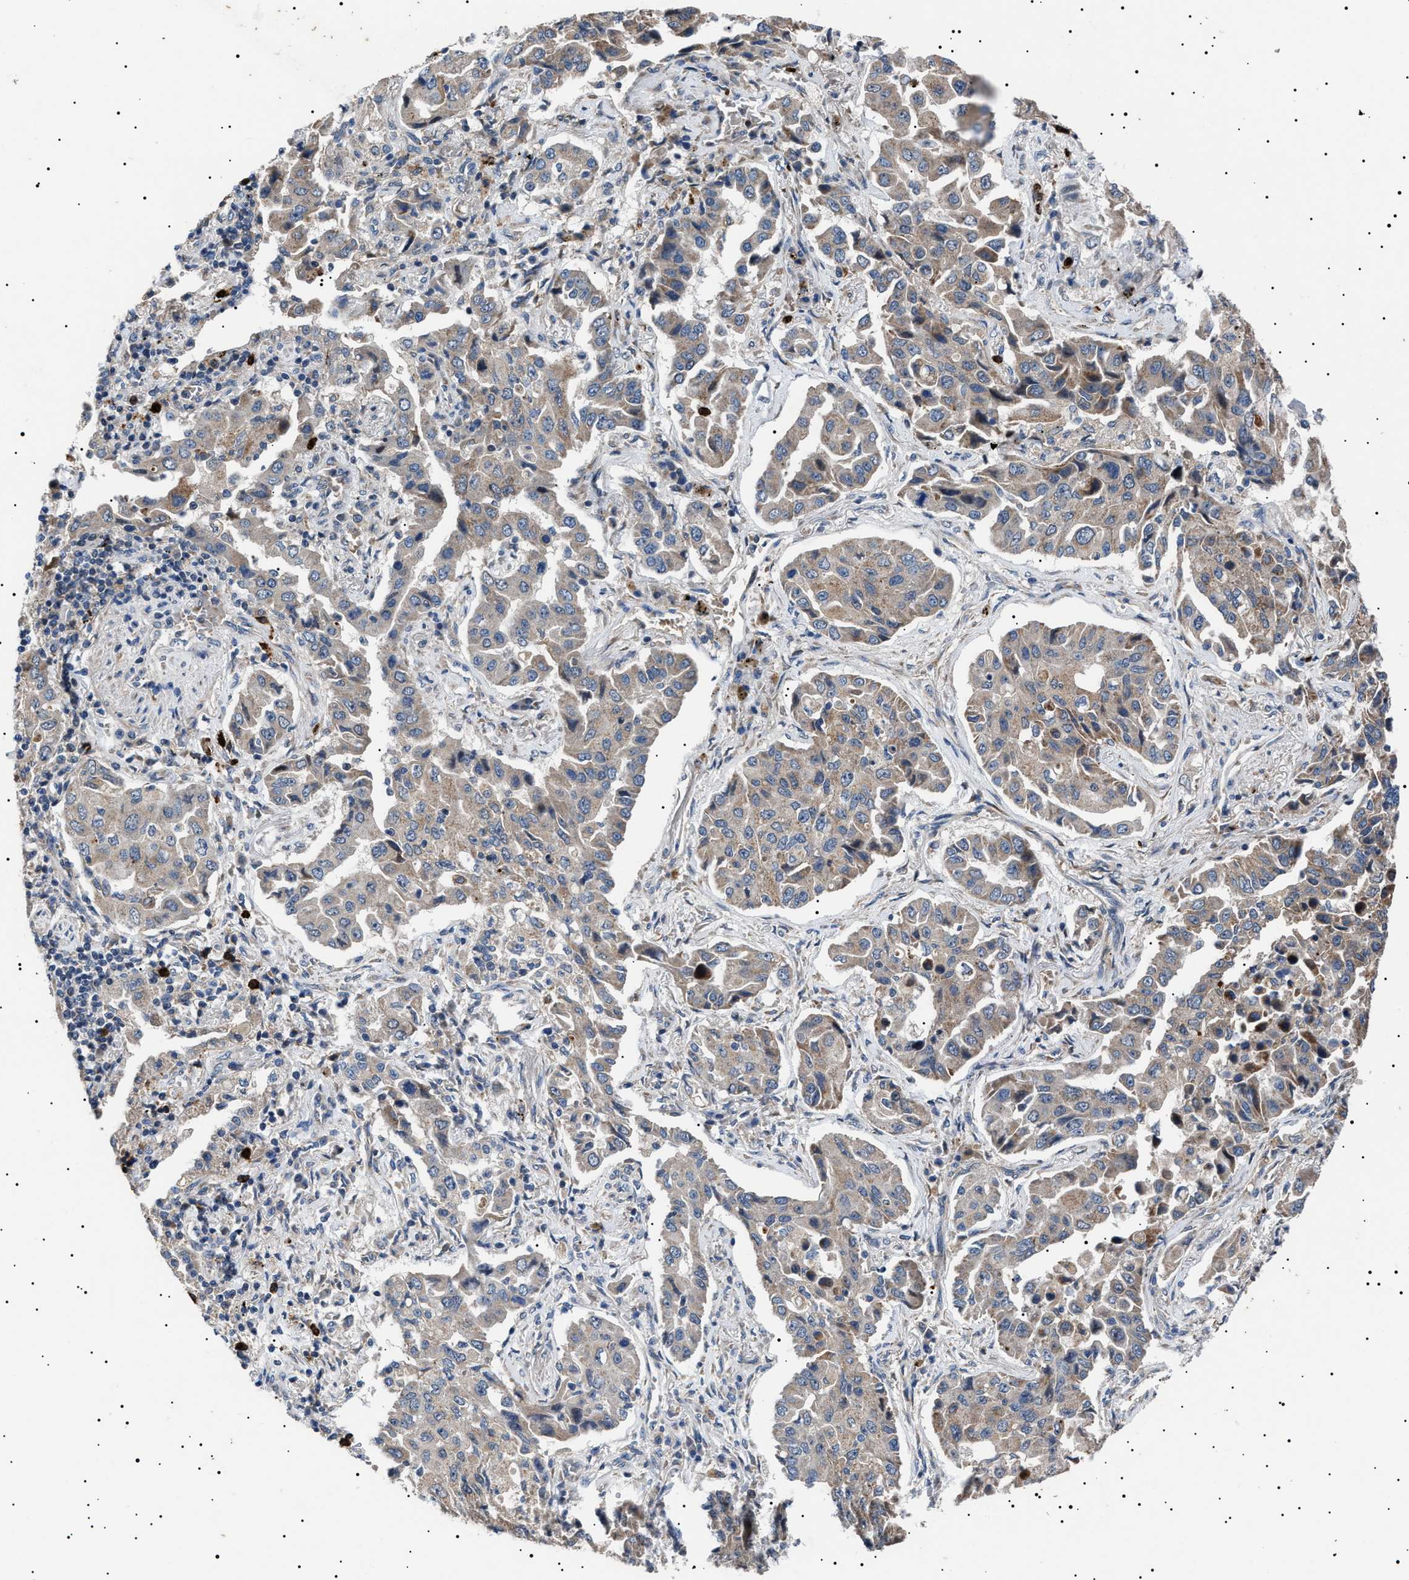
{"staining": {"intensity": "weak", "quantity": "25%-75%", "location": "cytoplasmic/membranous"}, "tissue": "lung cancer", "cell_type": "Tumor cells", "image_type": "cancer", "snomed": [{"axis": "morphology", "description": "Adenocarcinoma, NOS"}, {"axis": "topography", "description": "Lung"}], "caption": "Immunohistochemical staining of lung adenocarcinoma displays weak cytoplasmic/membranous protein expression in about 25%-75% of tumor cells.", "gene": "PTRH1", "patient": {"sex": "female", "age": 65}}